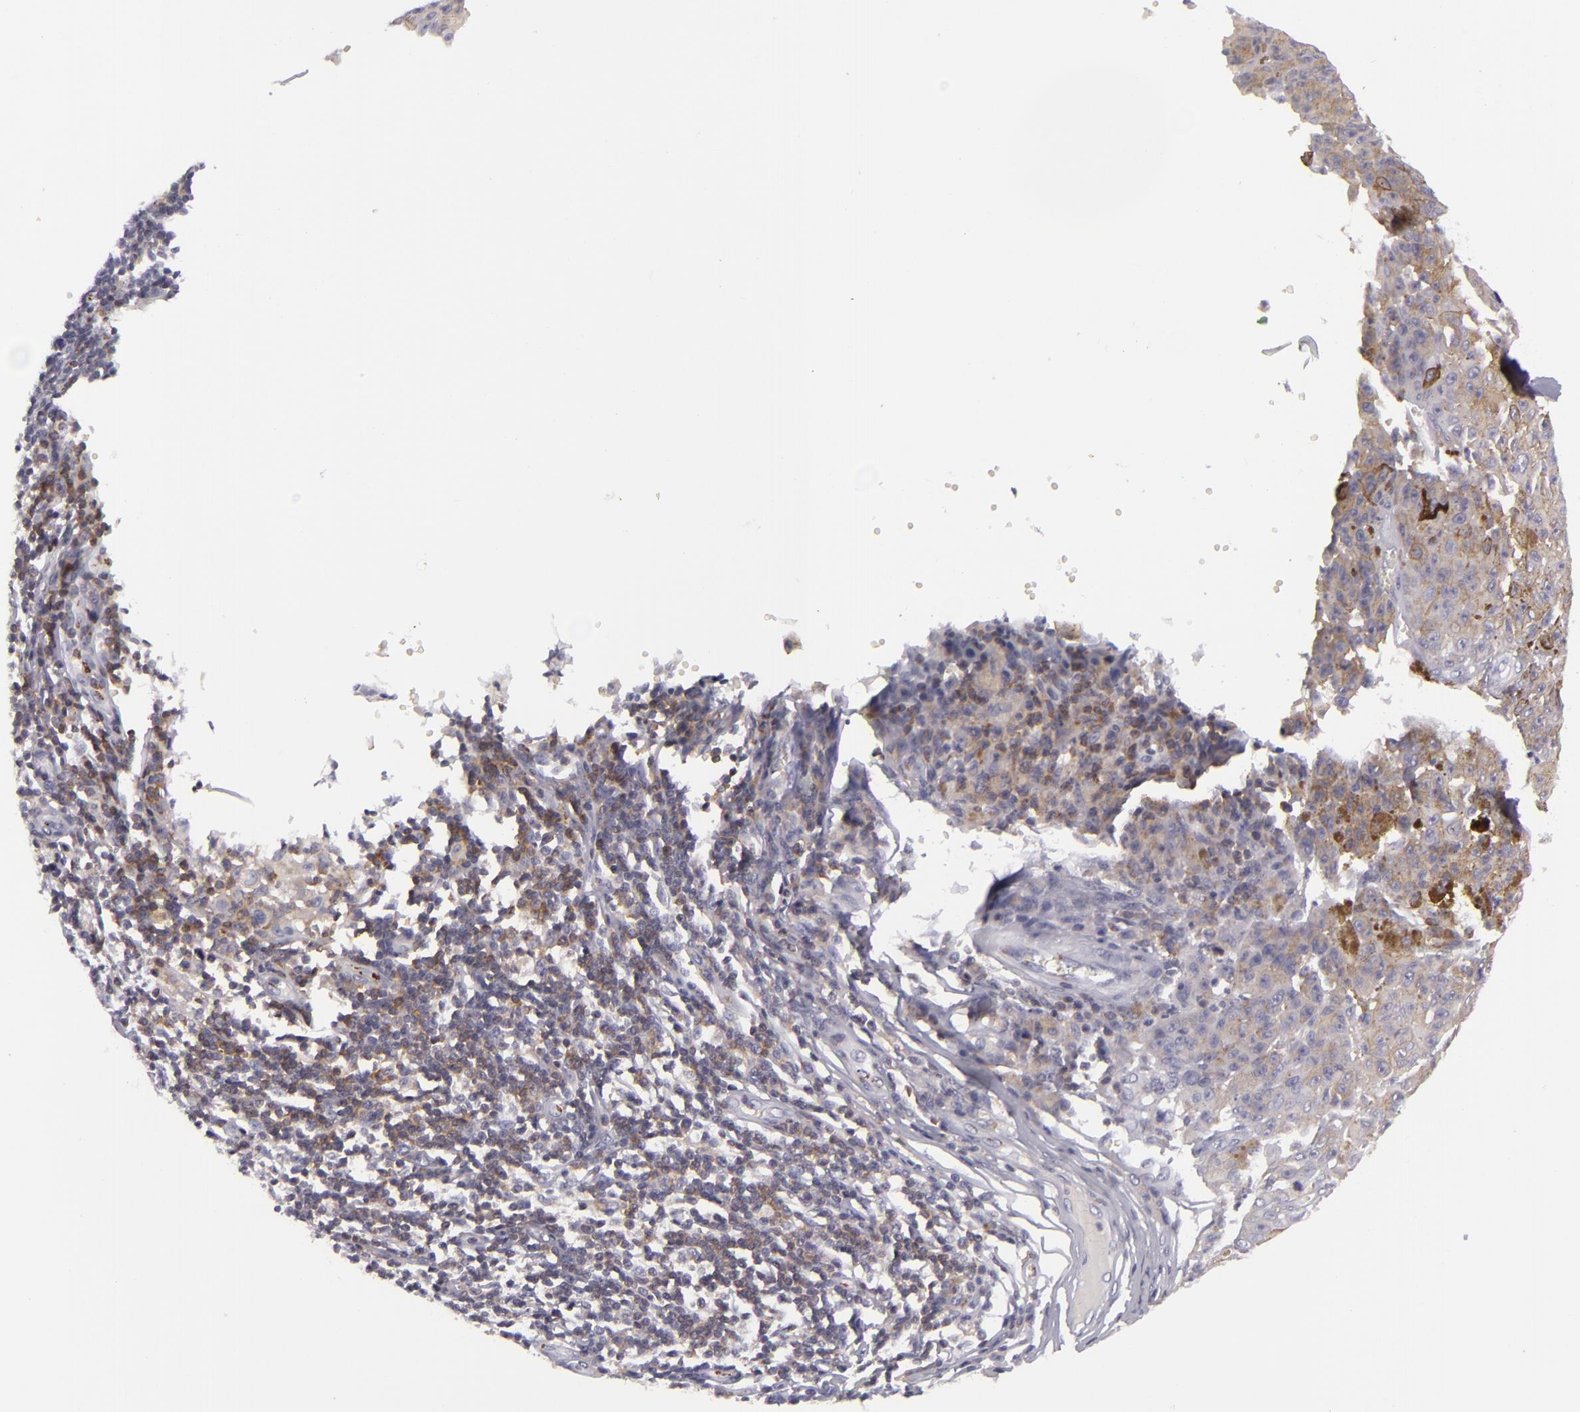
{"staining": {"intensity": "moderate", "quantity": "25%-75%", "location": "cytoplasmic/membranous"}, "tissue": "melanoma", "cell_type": "Tumor cells", "image_type": "cancer", "snomed": [{"axis": "morphology", "description": "Malignant melanoma, NOS"}, {"axis": "topography", "description": "Skin"}], "caption": "Immunohistochemical staining of human melanoma demonstrates medium levels of moderate cytoplasmic/membranous expression in approximately 25%-75% of tumor cells.", "gene": "KCNAB2", "patient": {"sex": "male", "age": 64}}